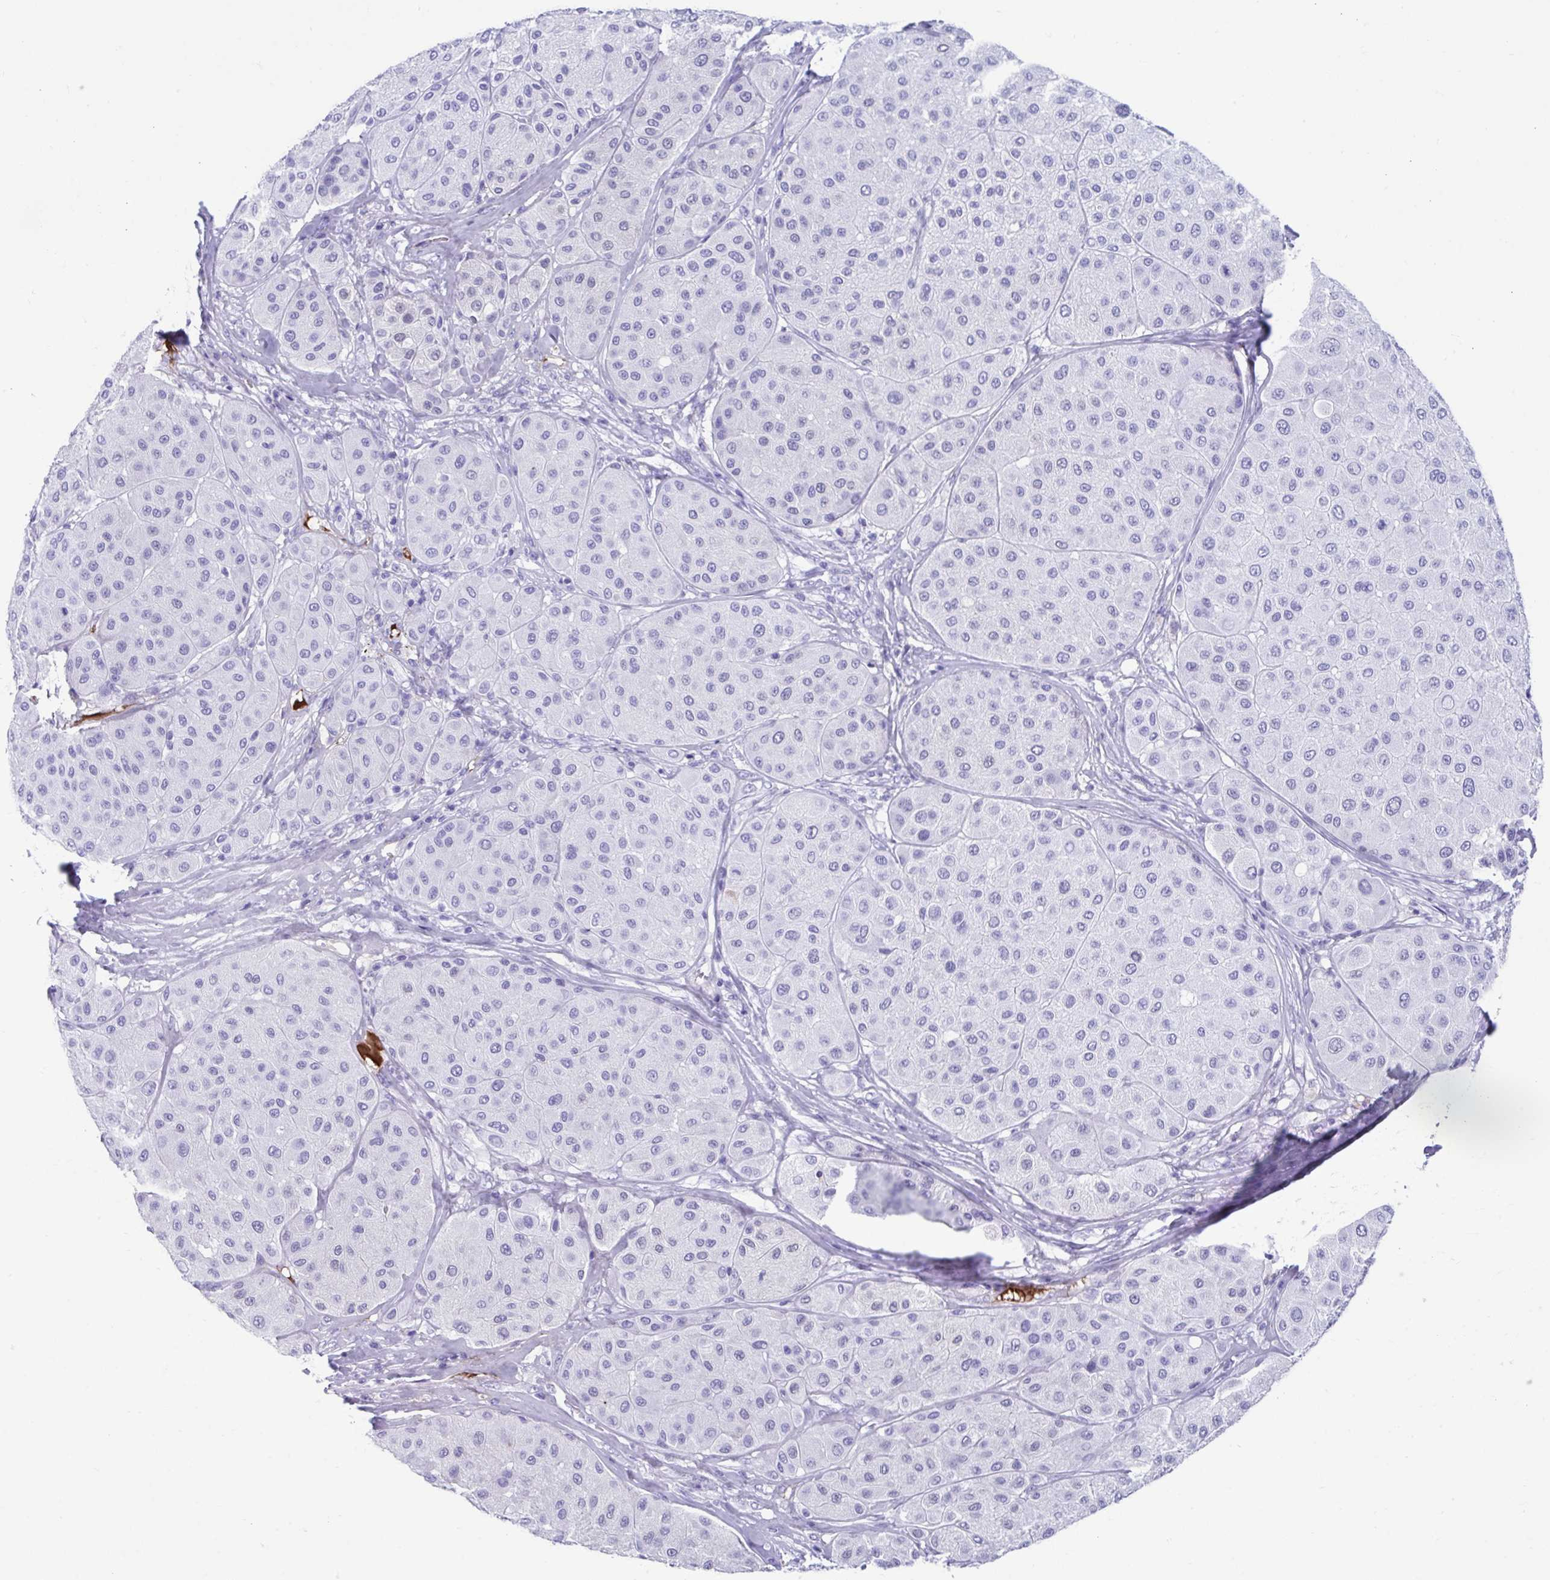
{"staining": {"intensity": "negative", "quantity": "none", "location": "none"}, "tissue": "melanoma", "cell_type": "Tumor cells", "image_type": "cancer", "snomed": [{"axis": "morphology", "description": "Malignant melanoma, Metastatic site"}, {"axis": "topography", "description": "Smooth muscle"}], "caption": "This histopathology image is of melanoma stained with immunohistochemistry (IHC) to label a protein in brown with the nuclei are counter-stained blue. There is no staining in tumor cells.", "gene": "SMIM9", "patient": {"sex": "male", "age": 41}}